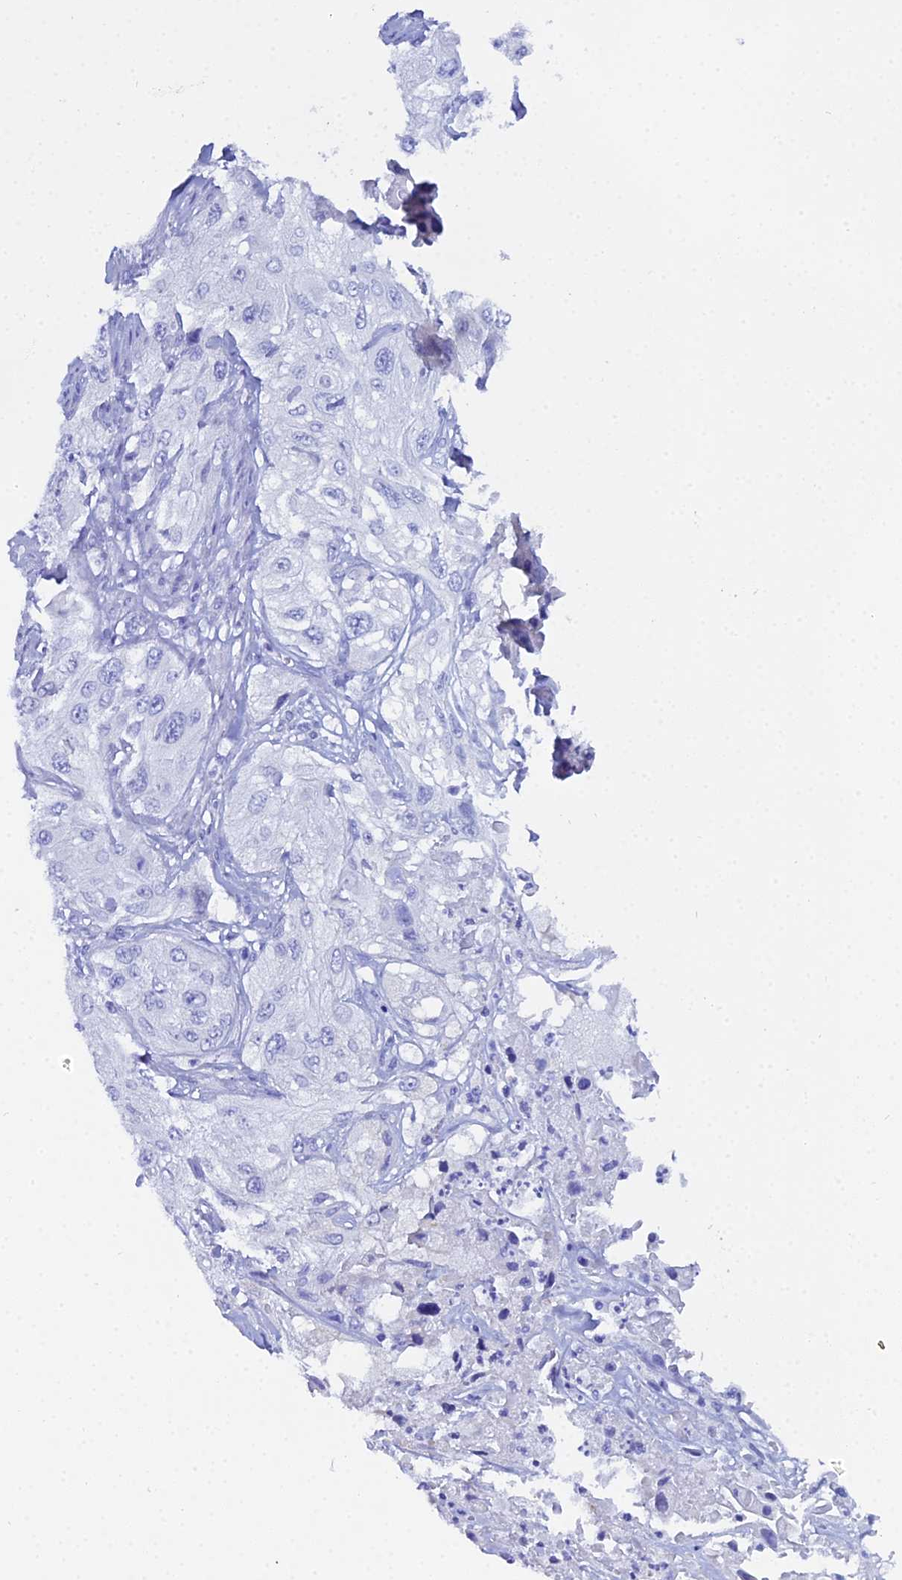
{"staining": {"intensity": "negative", "quantity": "none", "location": "none"}, "tissue": "cervical cancer", "cell_type": "Tumor cells", "image_type": "cancer", "snomed": [{"axis": "morphology", "description": "Squamous cell carcinoma, NOS"}, {"axis": "topography", "description": "Cervix"}], "caption": "Immunohistochemistry micrograph of human cervical cancer (squamous cell carcinoma) stained for a protein (brown), which reveals no staining in tumor cells.", "gene": "CELA3A", "patient": {"sex": "female", "age": 42}}